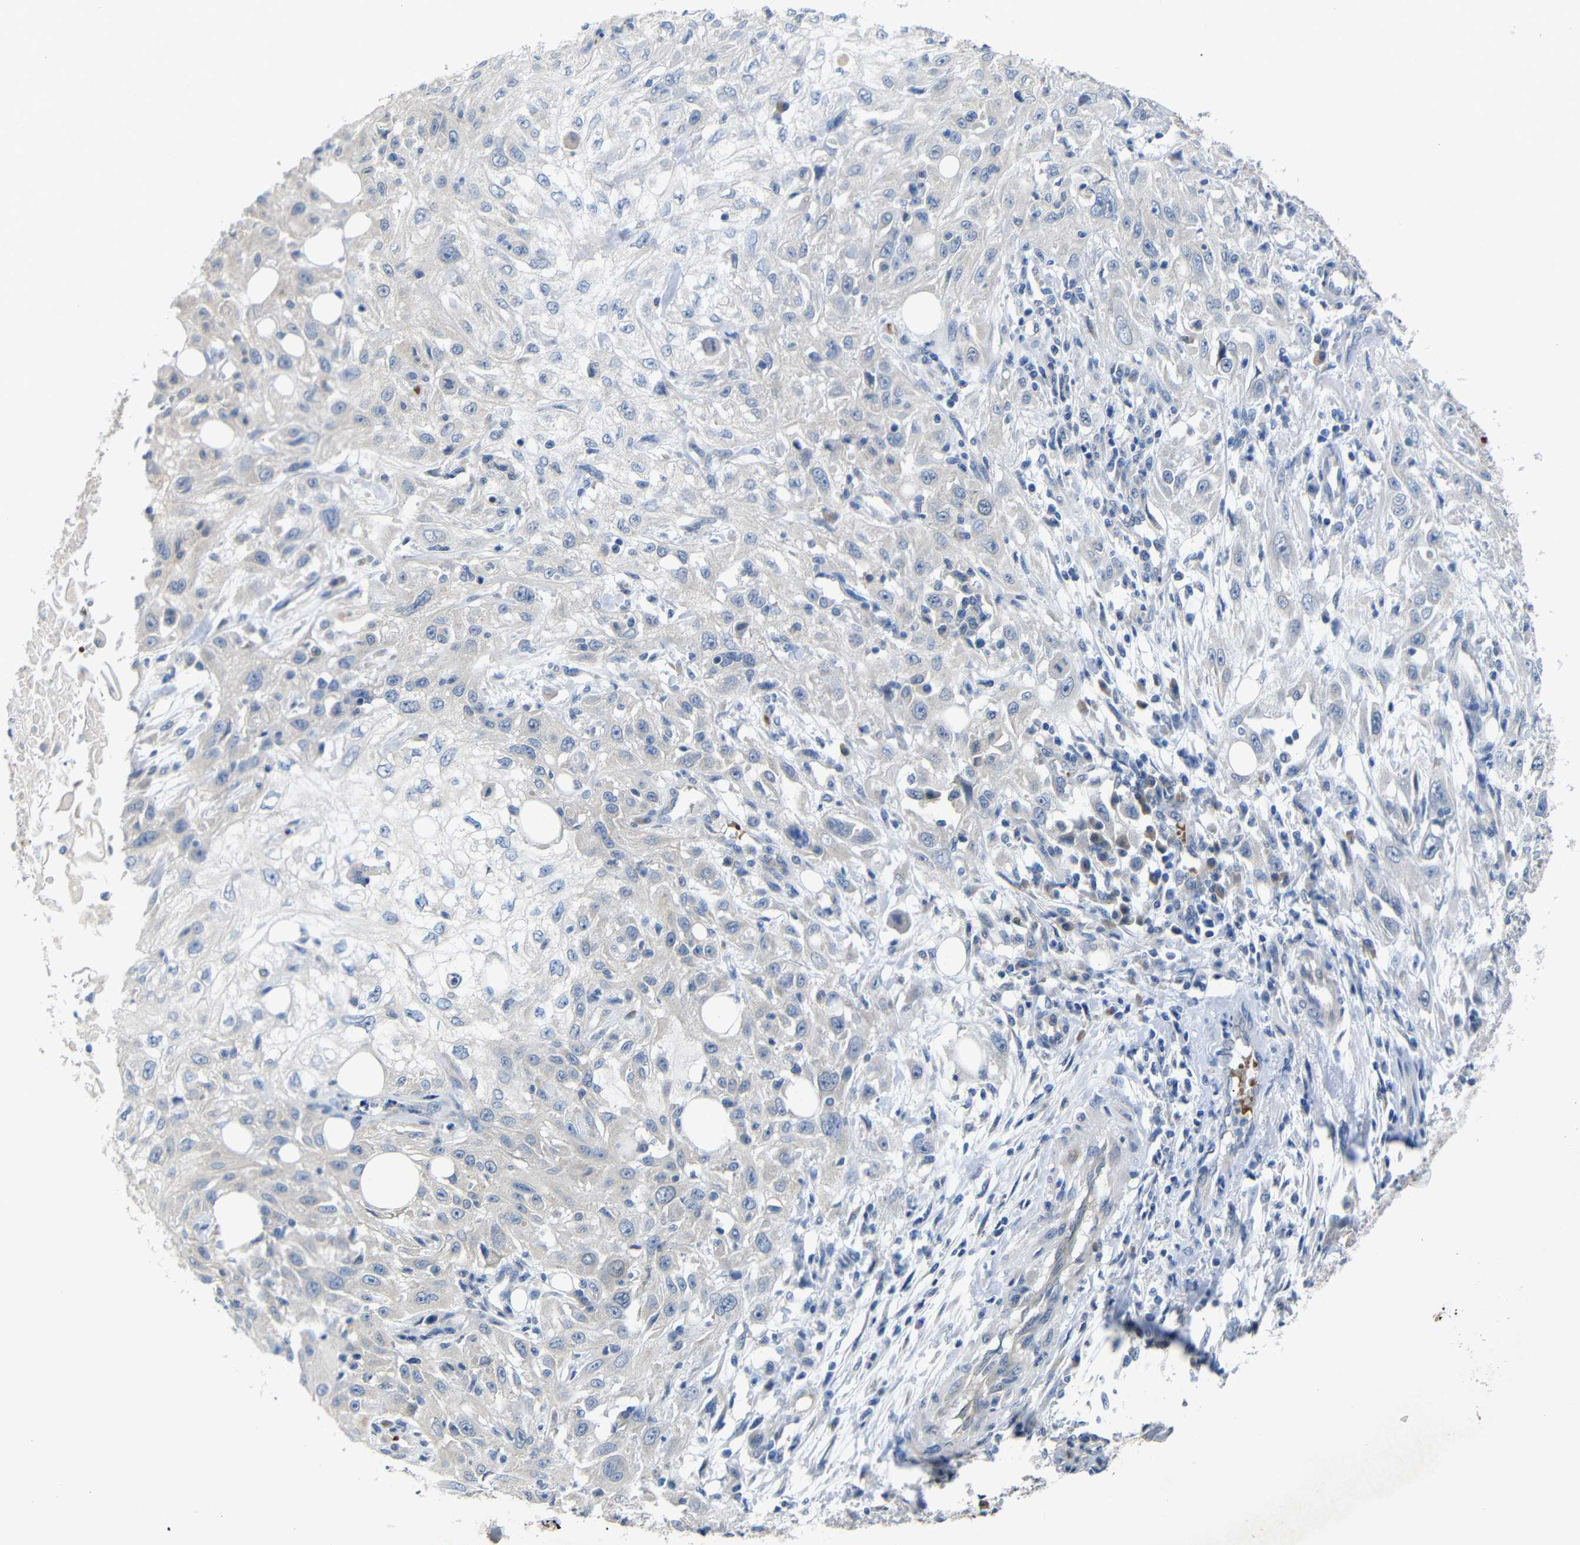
{"staining": {"intensity": "negative", "quantity": "none", "location": "none"}, "tissue": "skin cancer", "cell_type": "Tumor cells", "image_type": "cancer", "snomed": [{"axis": "morphology", "description": "Squamous cell carcinoma, NOS"}, {"axis": "topography", "description": "Skin"}], "caption": "Tumor cells are negative for brown protein staining in skin cancer (squamous cell carcinoma).", "gene": "TBC1D32", "patient": {"sex": "male", "age": 75}}